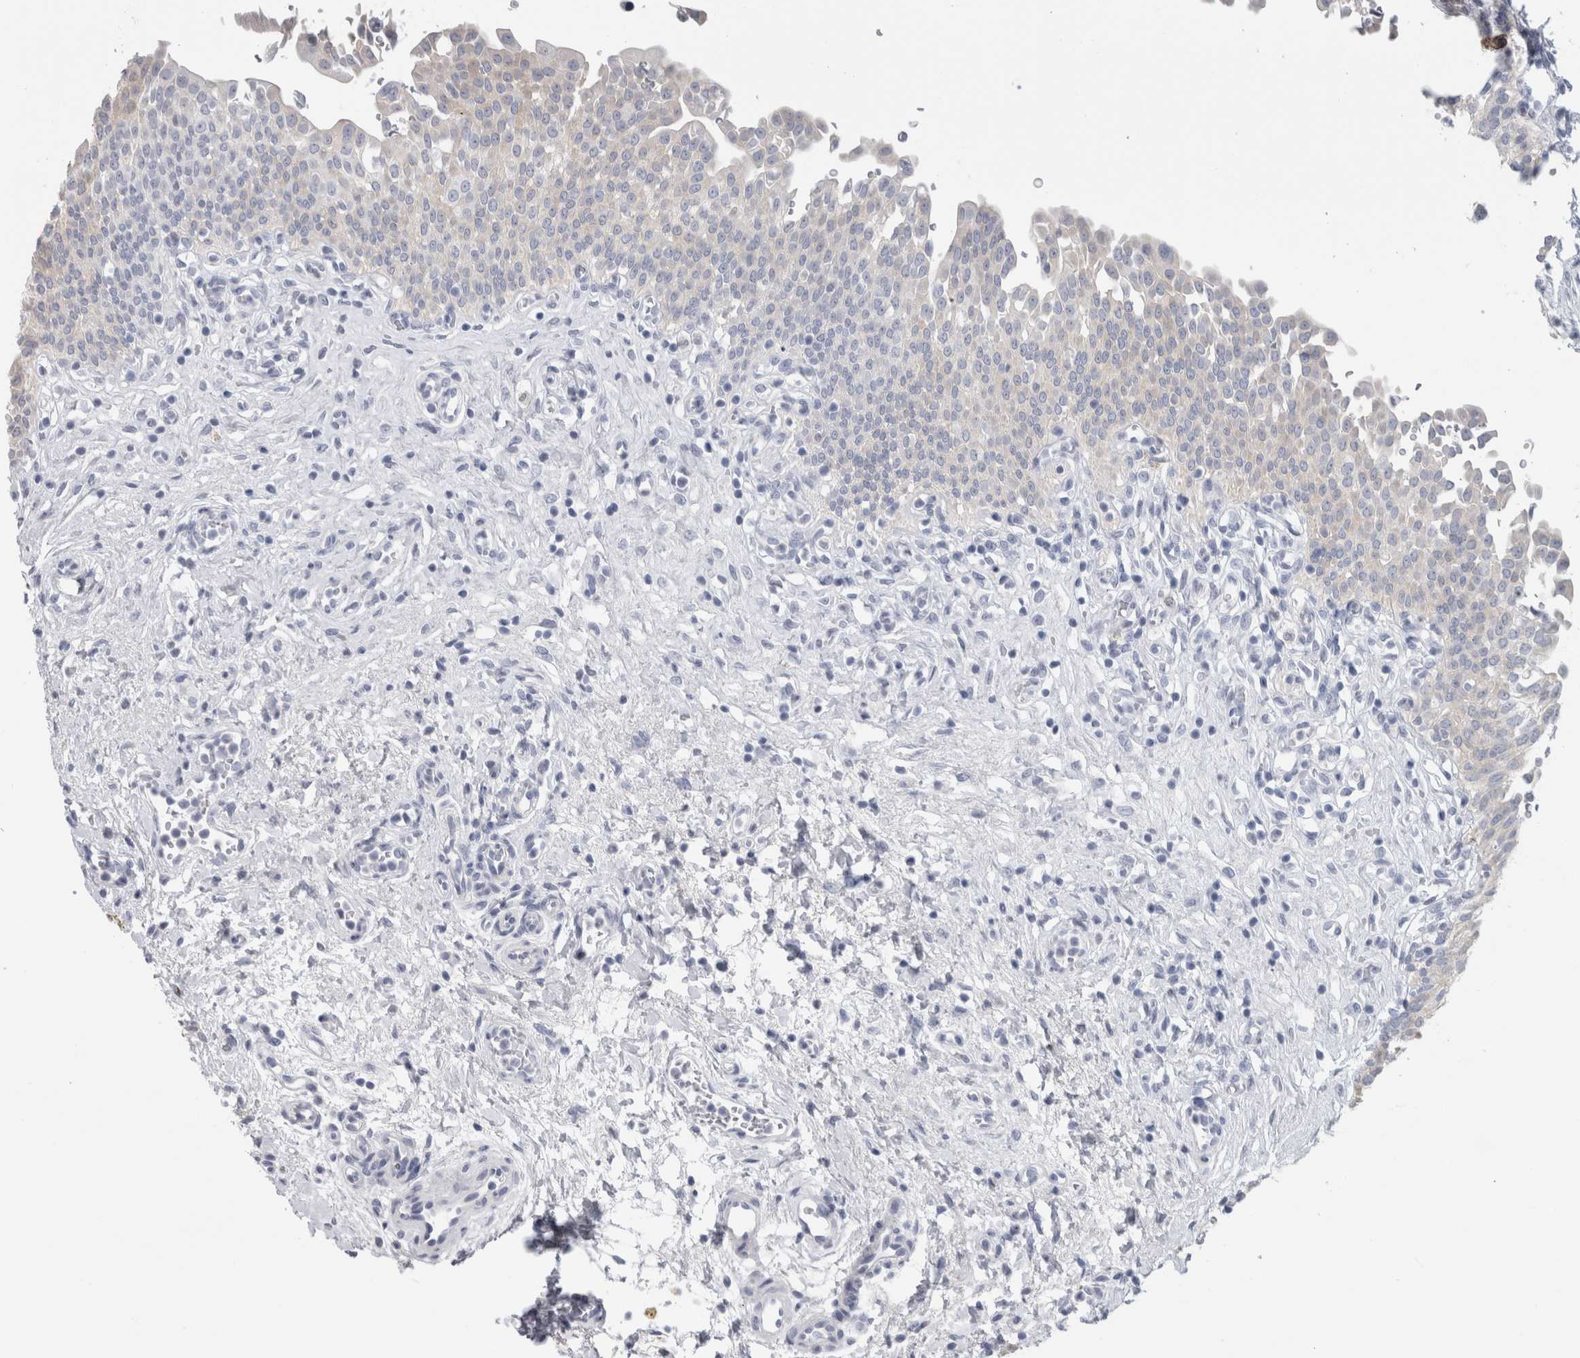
{"staining": {"intensity": "negative", "quantity": "none", "location": "none"}, "tissue": "urinary bladder", "cell_type": "Urothelial cells", "image_type": "normal", "snomed": [{"axis": "morphology", "description": "Urothelial carcinoma, High grade"}, {"axis": "topography", "description": "Urinary bladder"}], "caption": "This is an immunohistochemistry histopathology image of normal urinary bladder. There is no positivity in urothelial cells.", "gene": "ADAM2", "patient": {"sex": "male", "age": 46}}